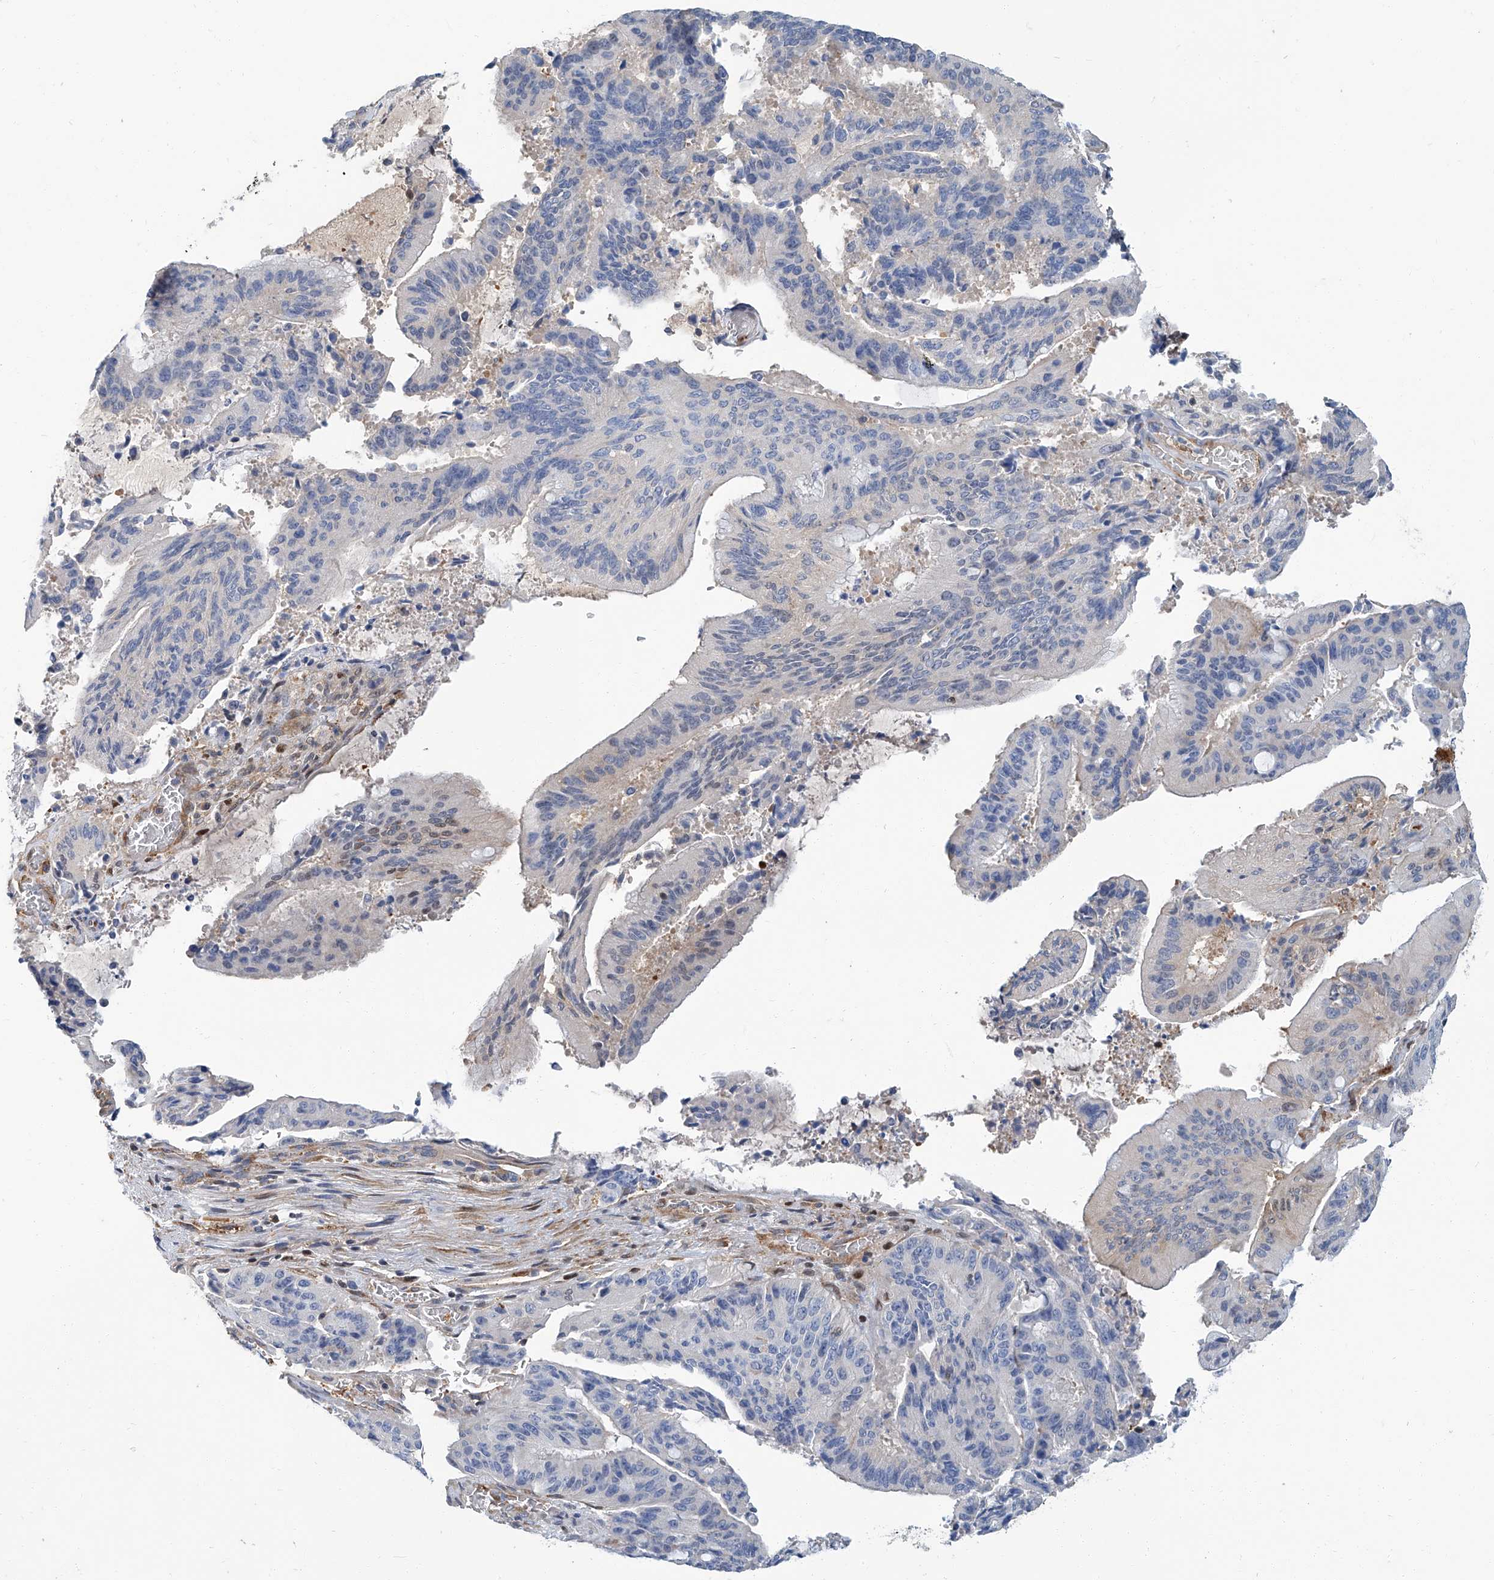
{"staining": {"intensity": "negative", "quantity": "none", "location": "none"}, "tissue": "liver cancer", "cell_type": "Tumor cells", "image_type": "cancer", "snomed": [{"axis": "morphology", "description": "Normal tissue, NOS"}, {"axis": "morphology", "description": "Cholangiocarcinoma"}, {"axis": "topography", "description": "Liver"}, {"axis": "topography", "description": "Peripheral nerve tissue"}], "caption": "A high-resolution histopathology image shows immunohistochemistry staining of liver cancer, which shows no significant staining in tumor cells.", "gene": "PSMB10", "patient": {"sex": "female", "age": 73}}